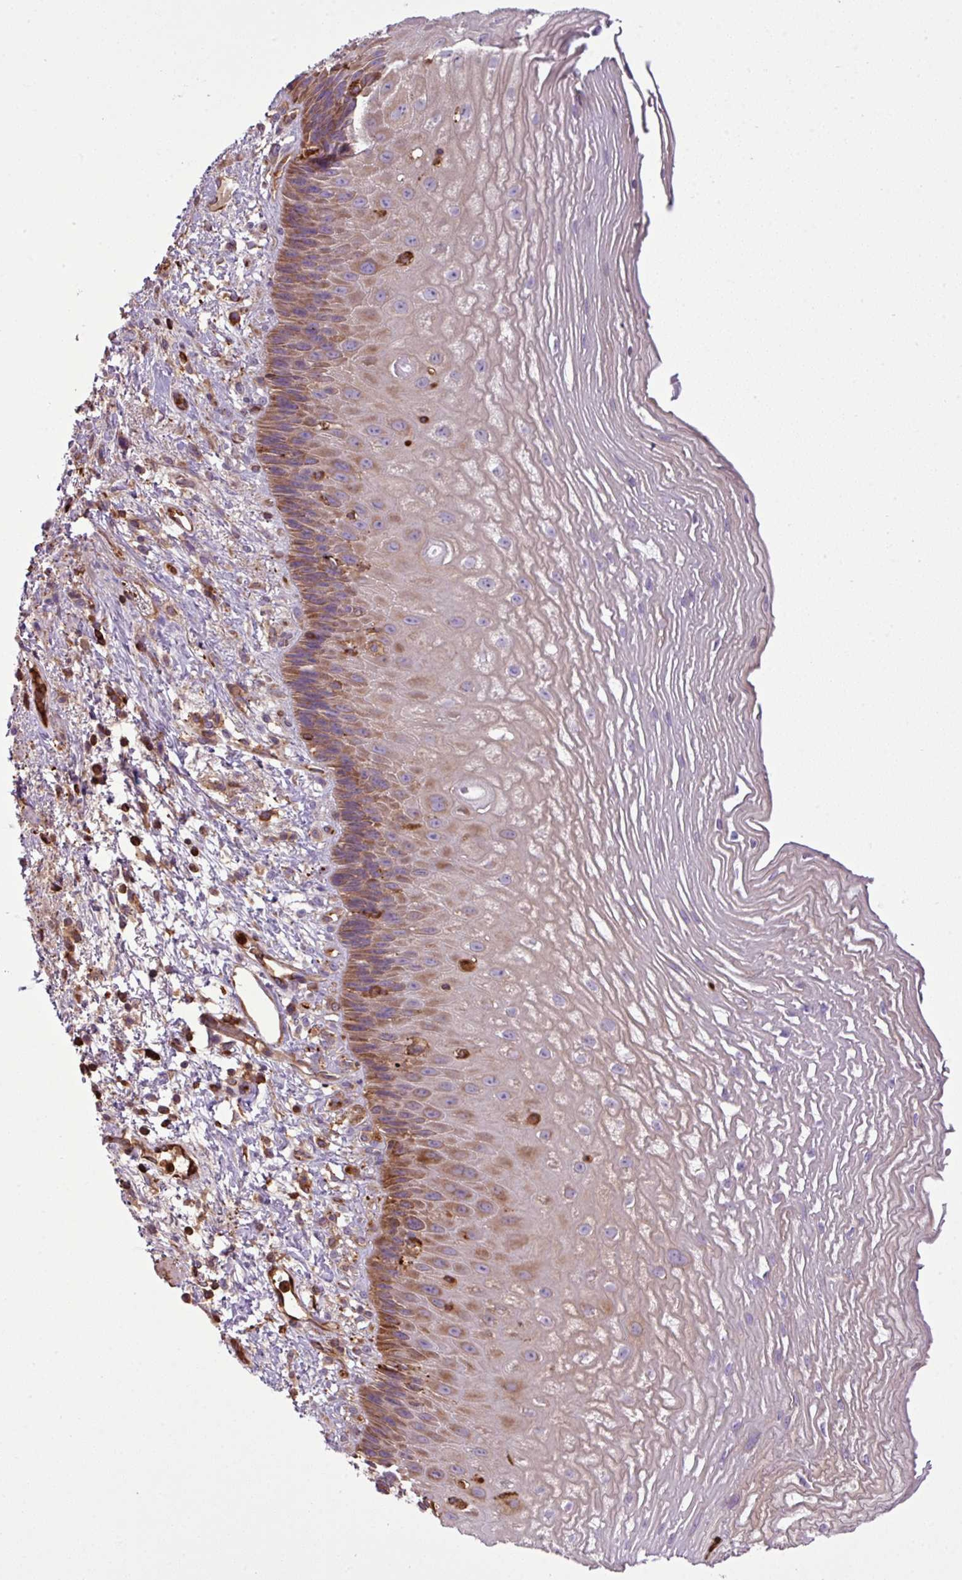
{"staining": {"intensity": "moderate", "quantity": "25%-75%", "location": "cytoplasmic/membranous"}, "tissue": "esophagus", "cell_type": "Squamous epithelial cells", "image_type": "normal", "snomed": [{"axis": "morphology", "description": "Normal tissue, NOS"}, {"axis": "topography", "description": "Esophagus"}], "caption": "Esophagus stained with DAB immunohistochemistry reveals medium levels of moderate cytoplasmic/membranous staining in about 25%-75% of squamous epithelial cells. (IHC, brightfield microscopy, high magnification).", "gene": "PGAP6", "patient": {"sex": "male", "age": 60}}